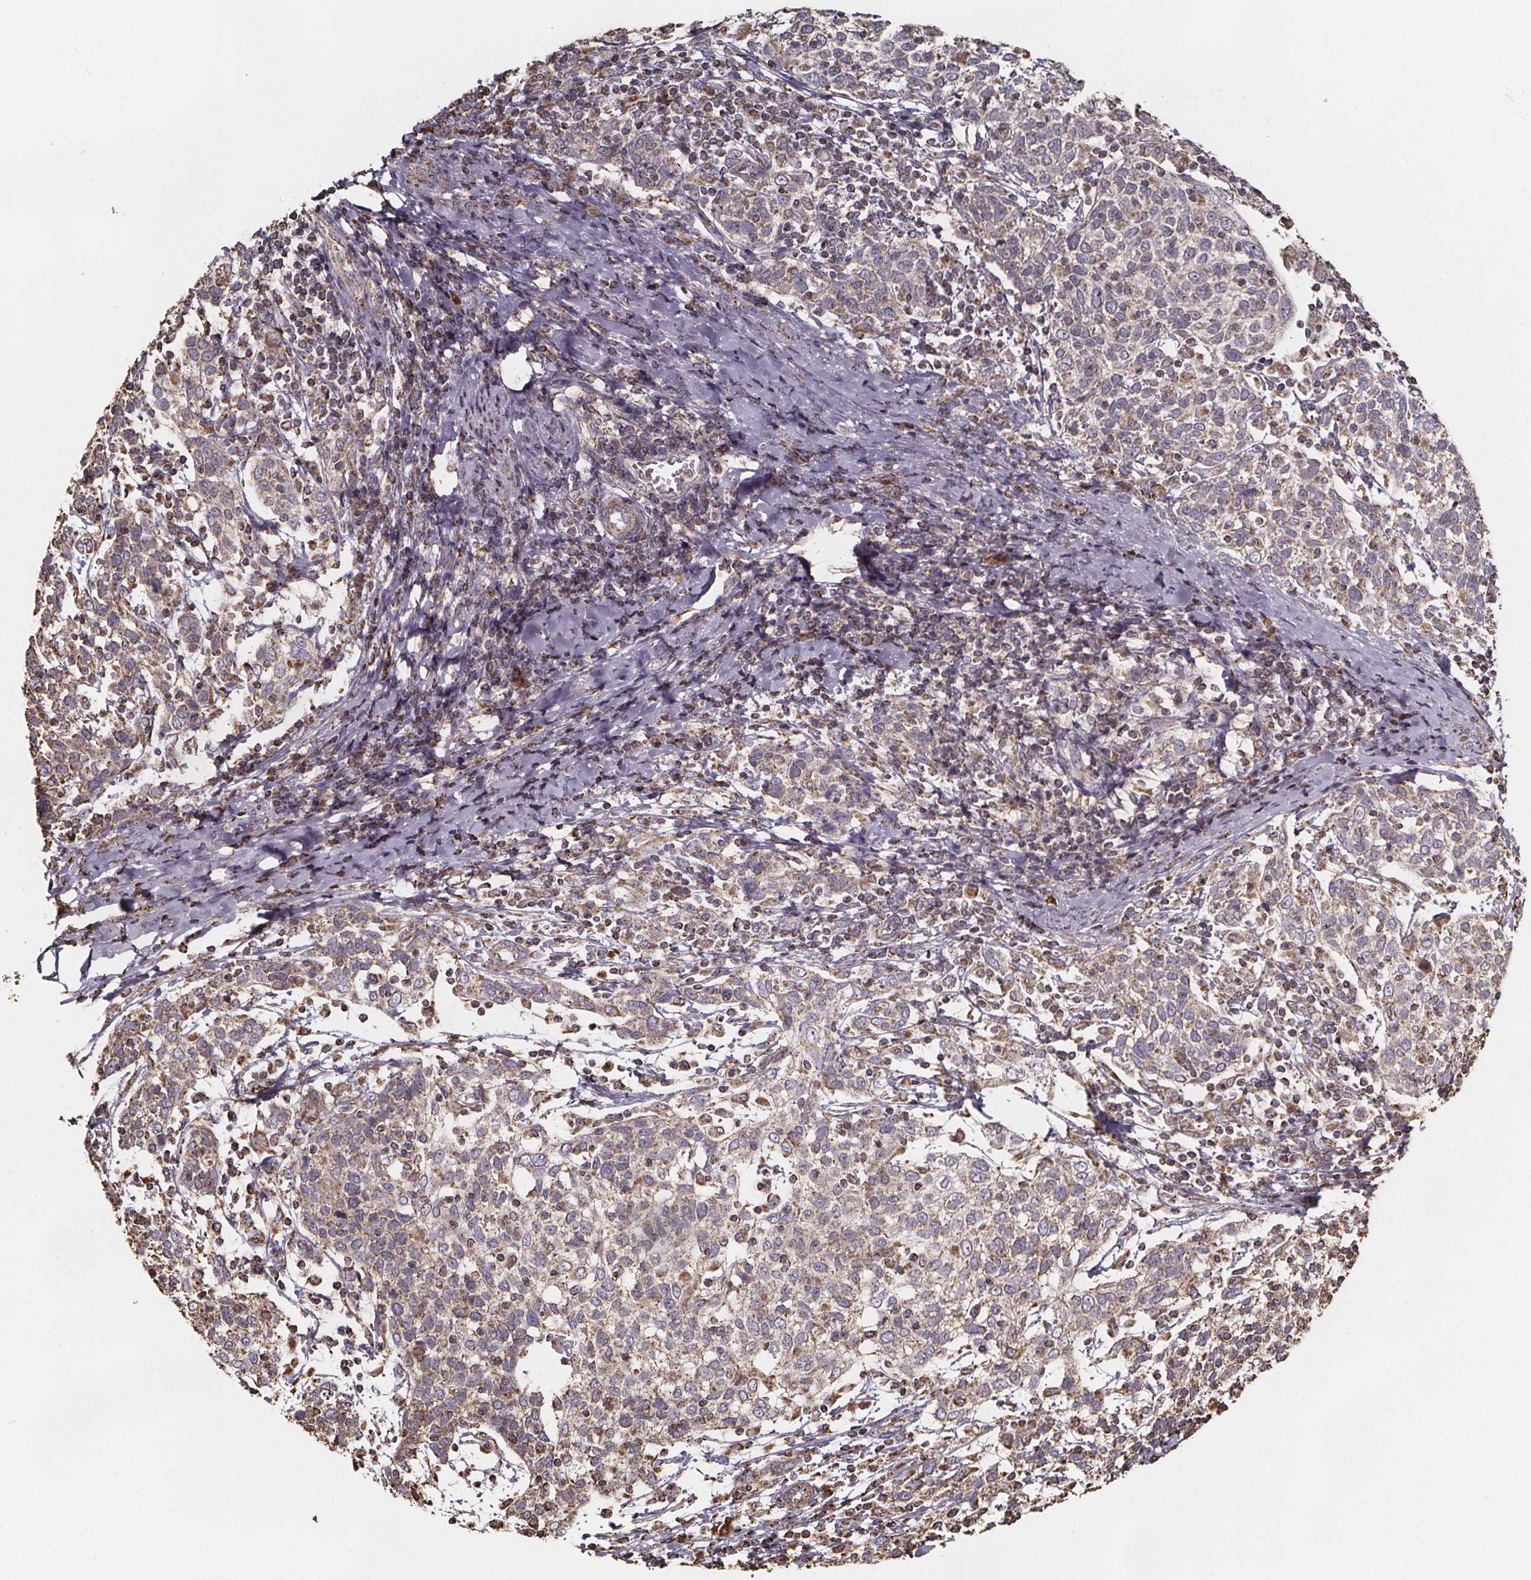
{"staining": {"intensity": "moderate", "quantity": ">75%", "location": "cytoplasmic/membranous"}, "tissue": "cervical cancer", "cell_type": "Tumor cells", "image_type": "cancer", "snomed": [{"axis": "morphology", "description": "Squamous cell carcinoma, NOS"}, {"axis": "topography", "description": "Cervix"}], "caption": "The histopathology image shows immunohistochemical staining of cervical cancer. There is moderate cytoplasmic/membranous expression is present in approximately >75% of tumor cells. Using DAB (brown) and hematoxylin (blue) stains, captured at high magnification using brightfield microscopy.", "gene": "SLC35D2", "patient": {"sex": "female", "age": 61}}